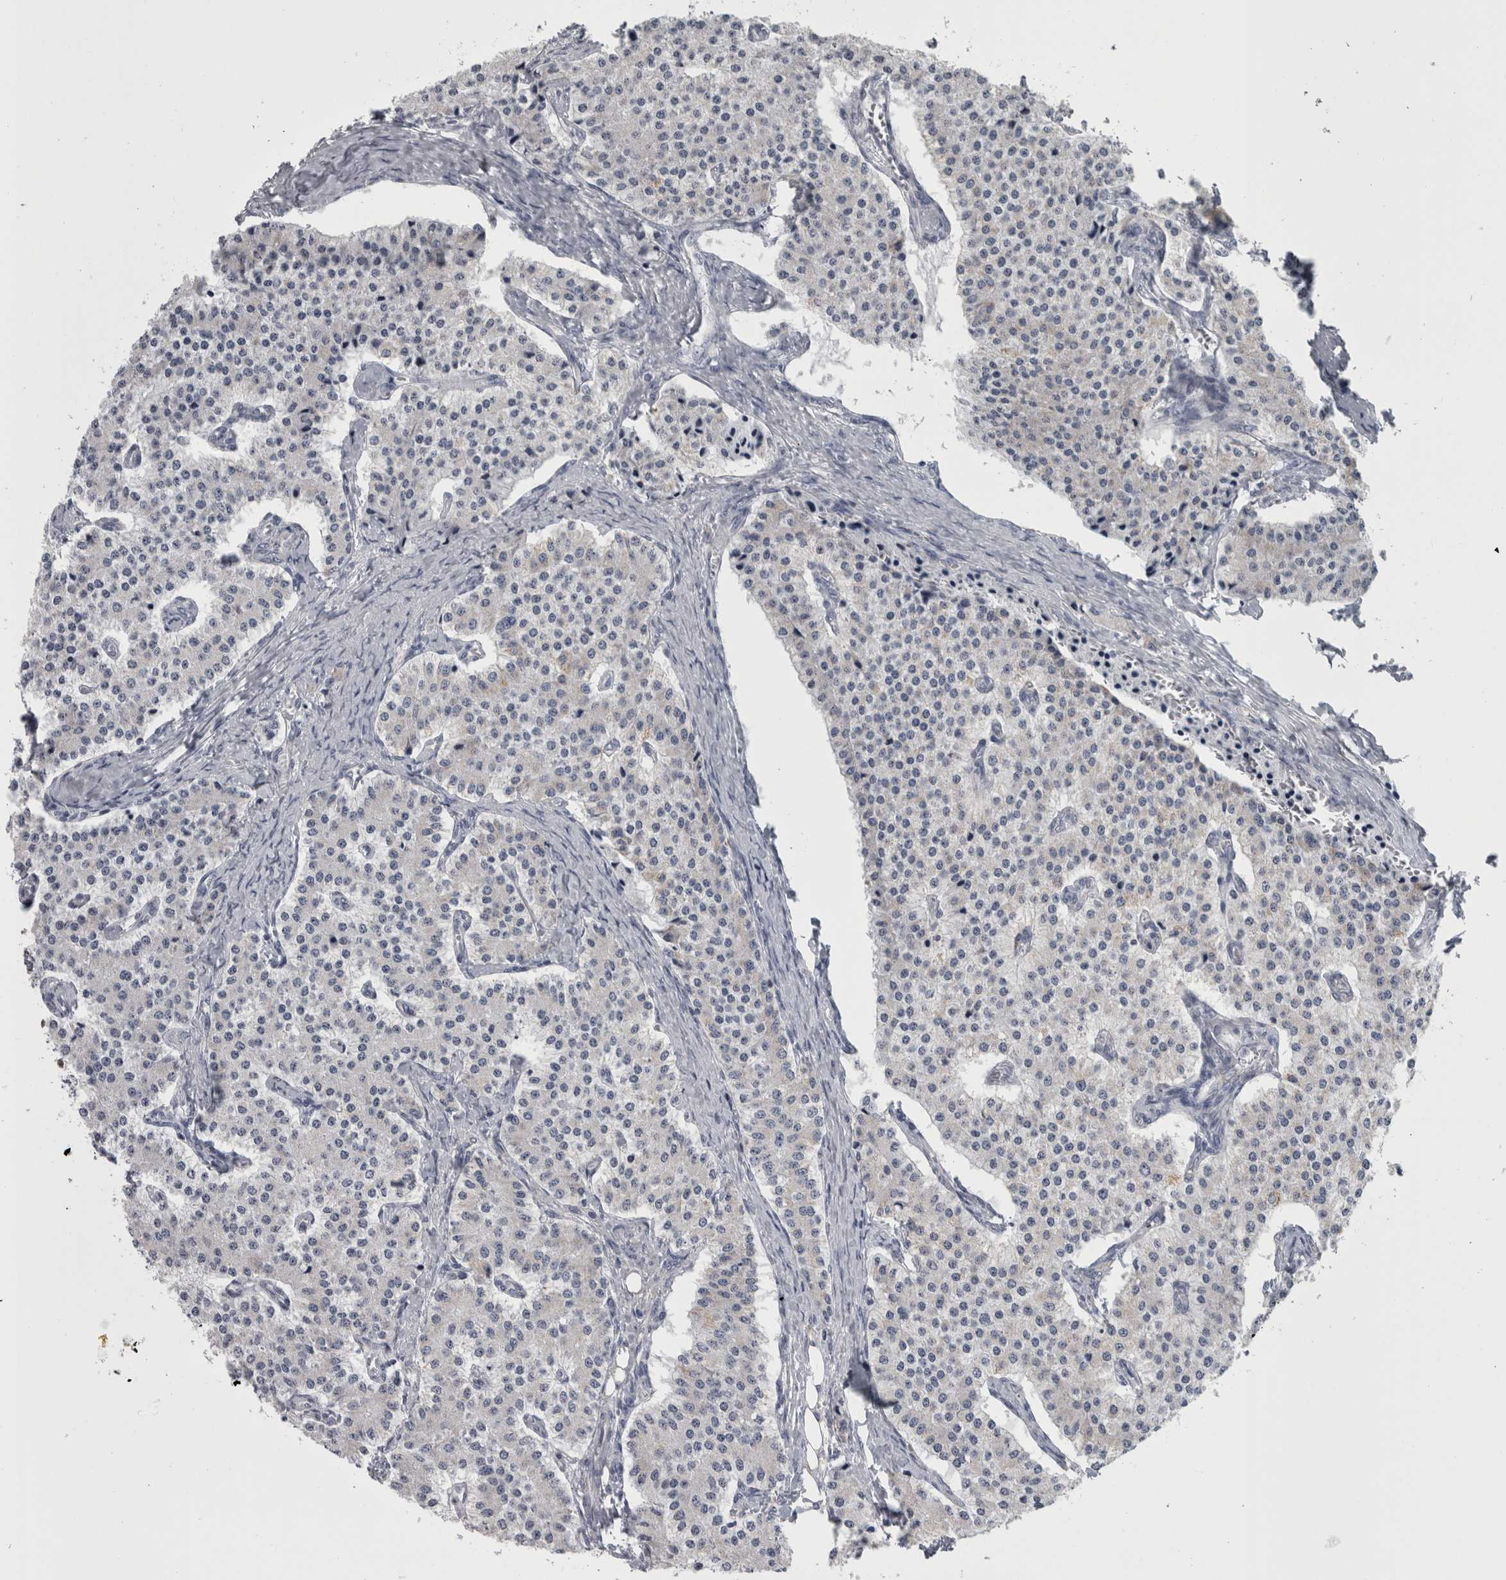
{"staining": {"intensity": "negative", "quantity": "none", "location": "none"}, "tissue": "carcinoid", "cell_type": "Tumor cells", "image_type": "cancer", "snomed": [{"axis": "morphology", "description": "Carcinoid, malignant, NOS"}, {"axis": "topography", "description": "Colon"}], "caption": "Protein analysis of carcinoid (malignant) reveals no significant staining in tumor cells.", "gene": "DBT", "patient": {"sex": "female", "age": 52}}